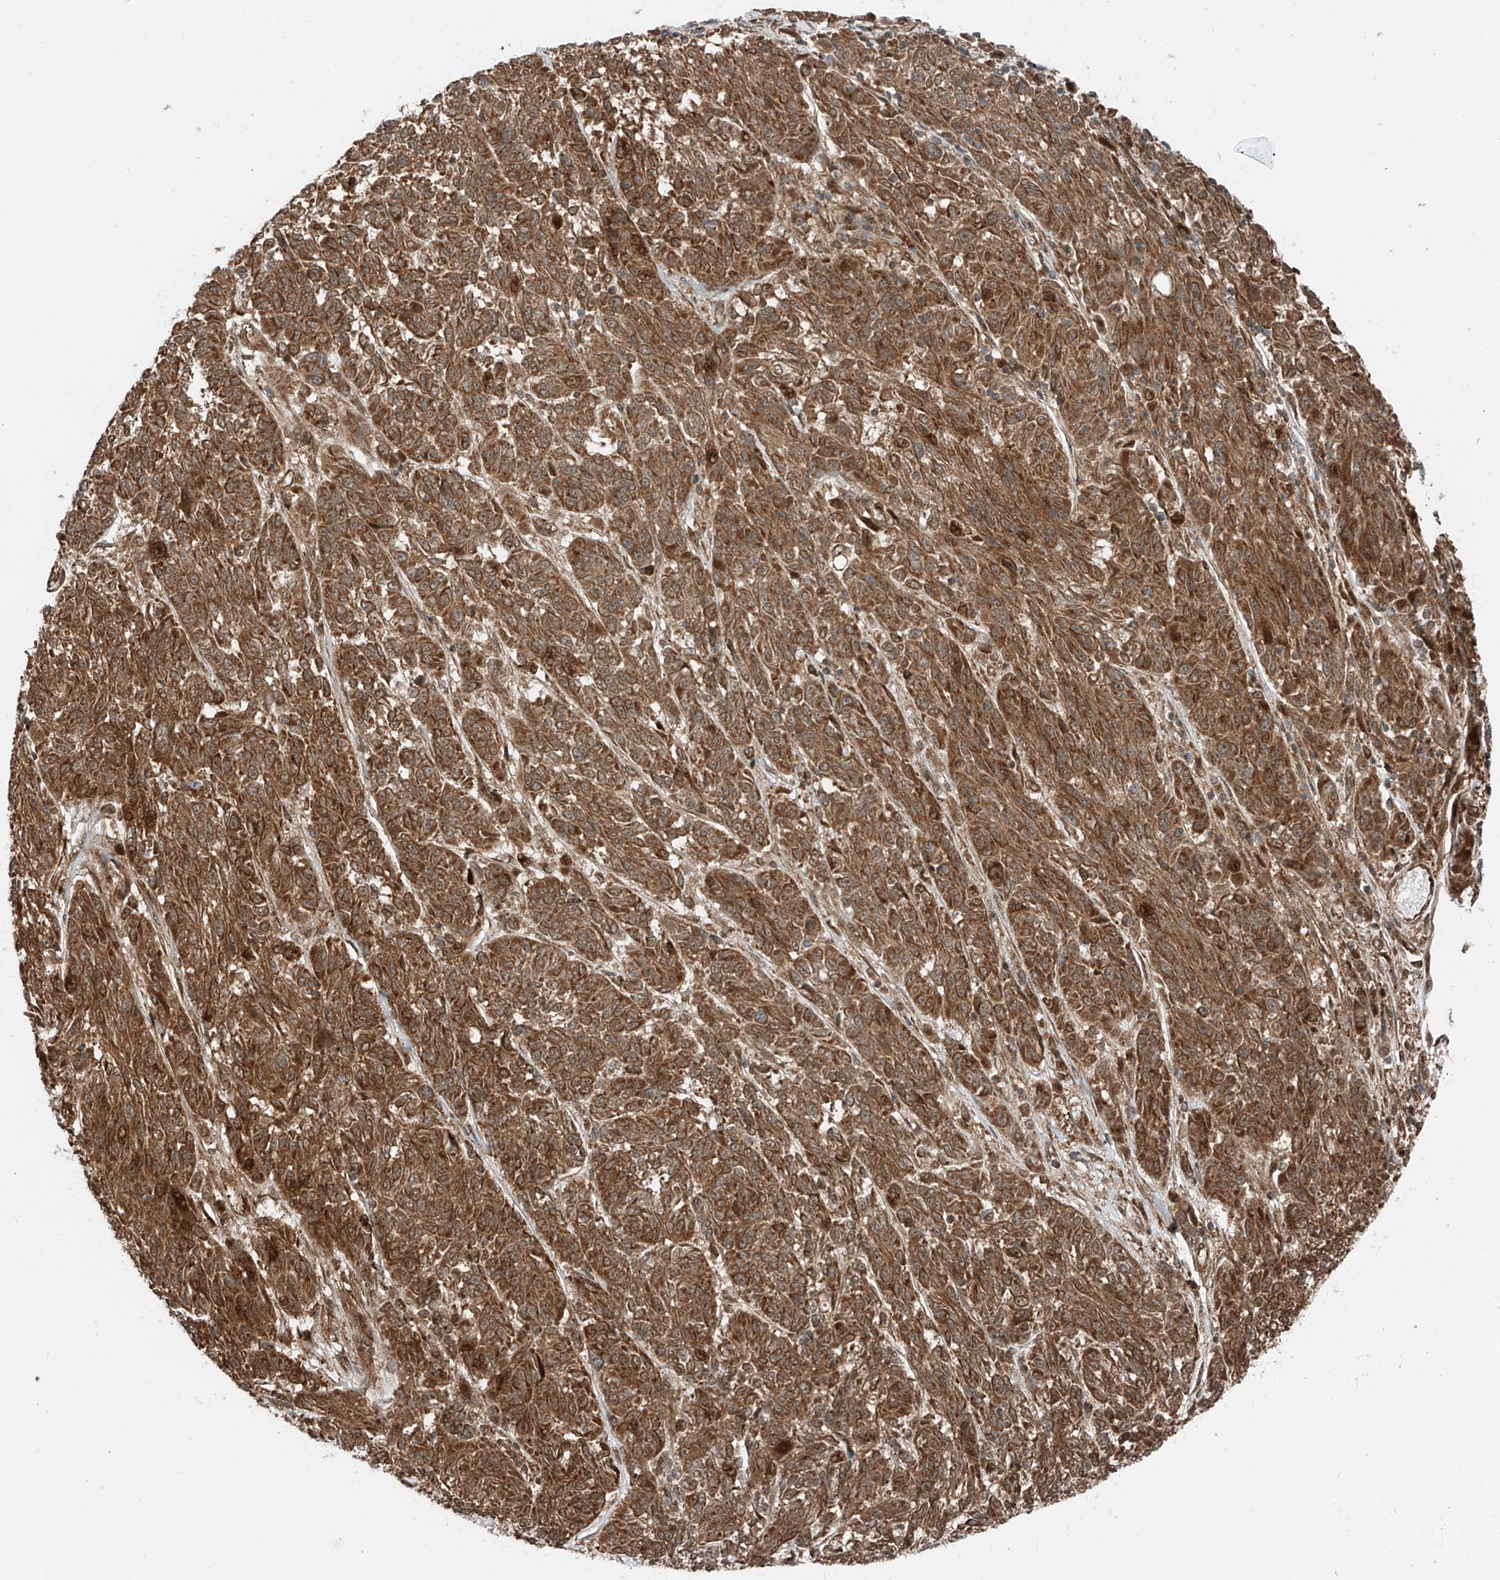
{"staining": {"intensity": "strong", "quantity": ">75%", "location": "cytoplasmic/membranous,nuclear"}, "tissue": "melanoma", "cell_type": "Tumor cells", "image_type": "cancer", "snomed": [{"axis": "morphology", "description": "Malignant melanoma, NOS"}, {"axis": "topography", "description": "Skin"}], "caption": "A brown stain labels strong cytoplasmic/membranous and nuclear staining of a protein in human melanoma tumor cells.", "gene": "USP48", "patient": {"sex": "male", "age": 53}}